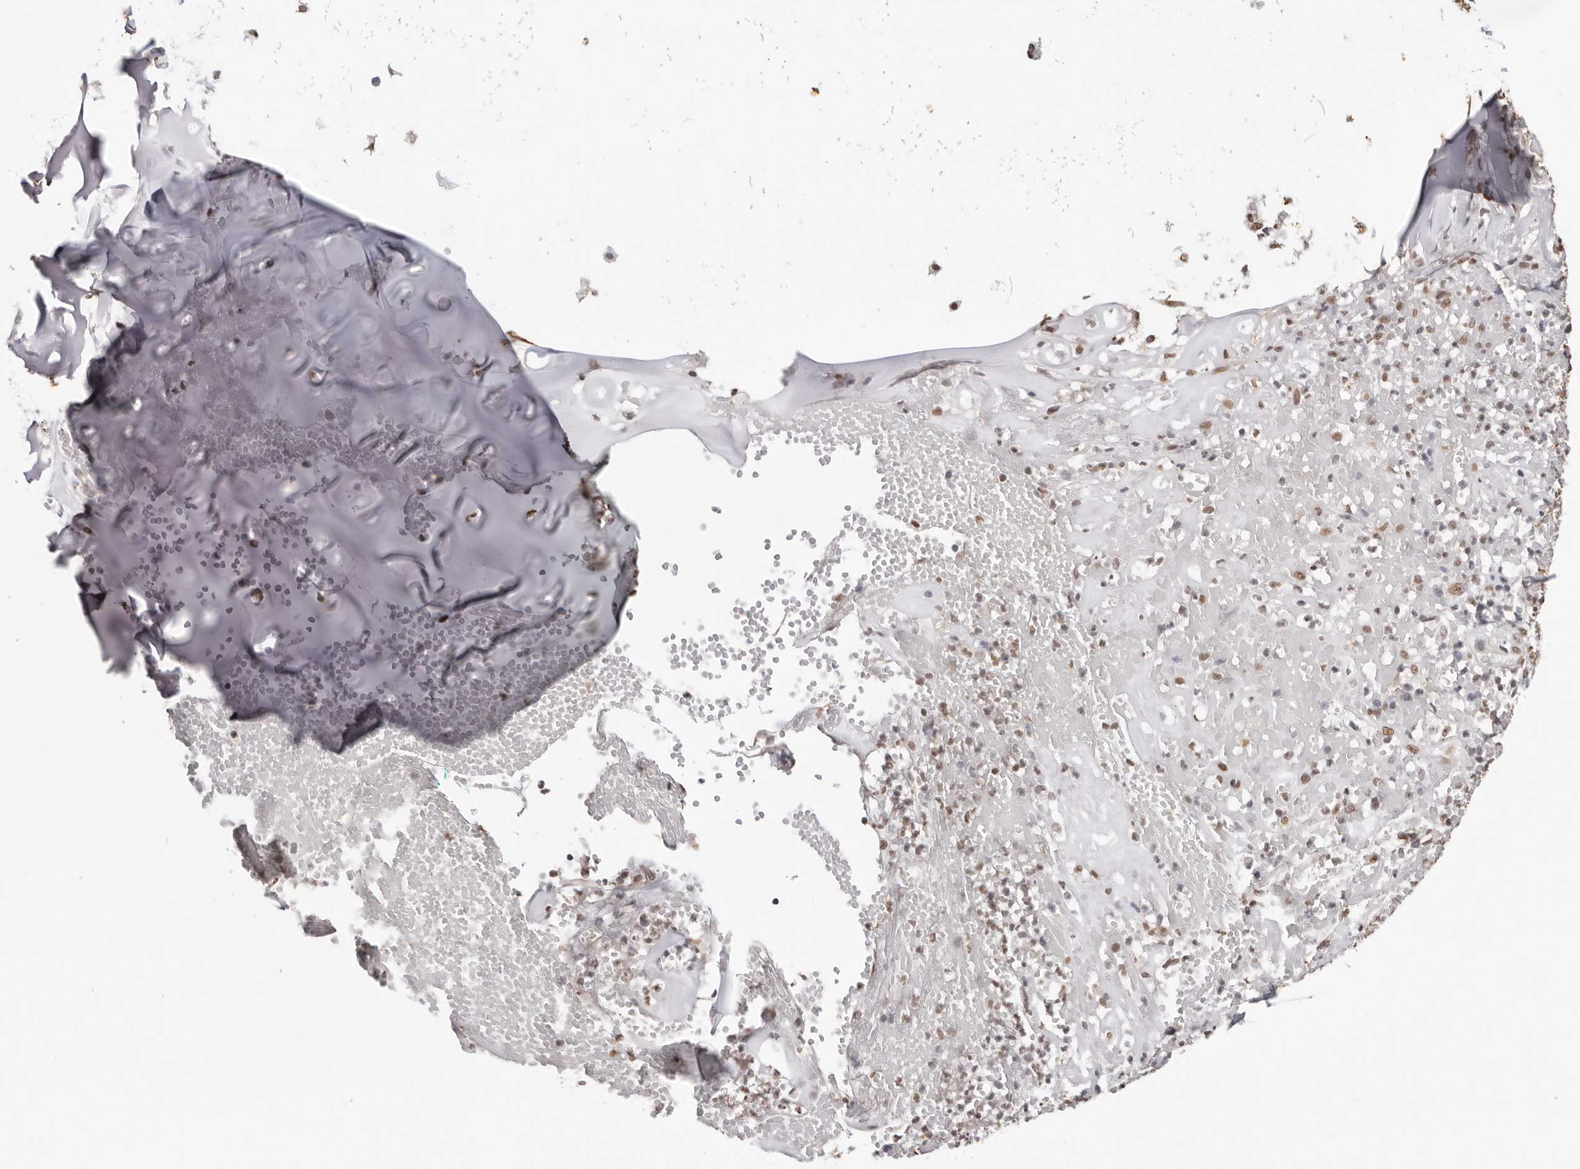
{"staining": {"intensity": "moderate", "quantity": ">75%", "location": "nuclear"}, "tissue": "adipose tissue", "cell_type": "Adipocytes", "image_type": "normal", "snomed": [{"axis": "morphology", "description": "Normal tissue, NOS"}, {"axis": "morphology", "description": "Basal cell carcinoma"}, {"axis": "topography", "description": "Cartilage tissue"}, {"axis": "topography", "description": "Nasopharynx"}, {"axis": "topography", "description": "Oral tissue"}], "caption": "Protein analysis of normal adipose tissue displays moderate nuclear staining in approximately >75% of adipocytes.", "gene": "OLIG3", "patient": {"sex": "female", "age": 77}}